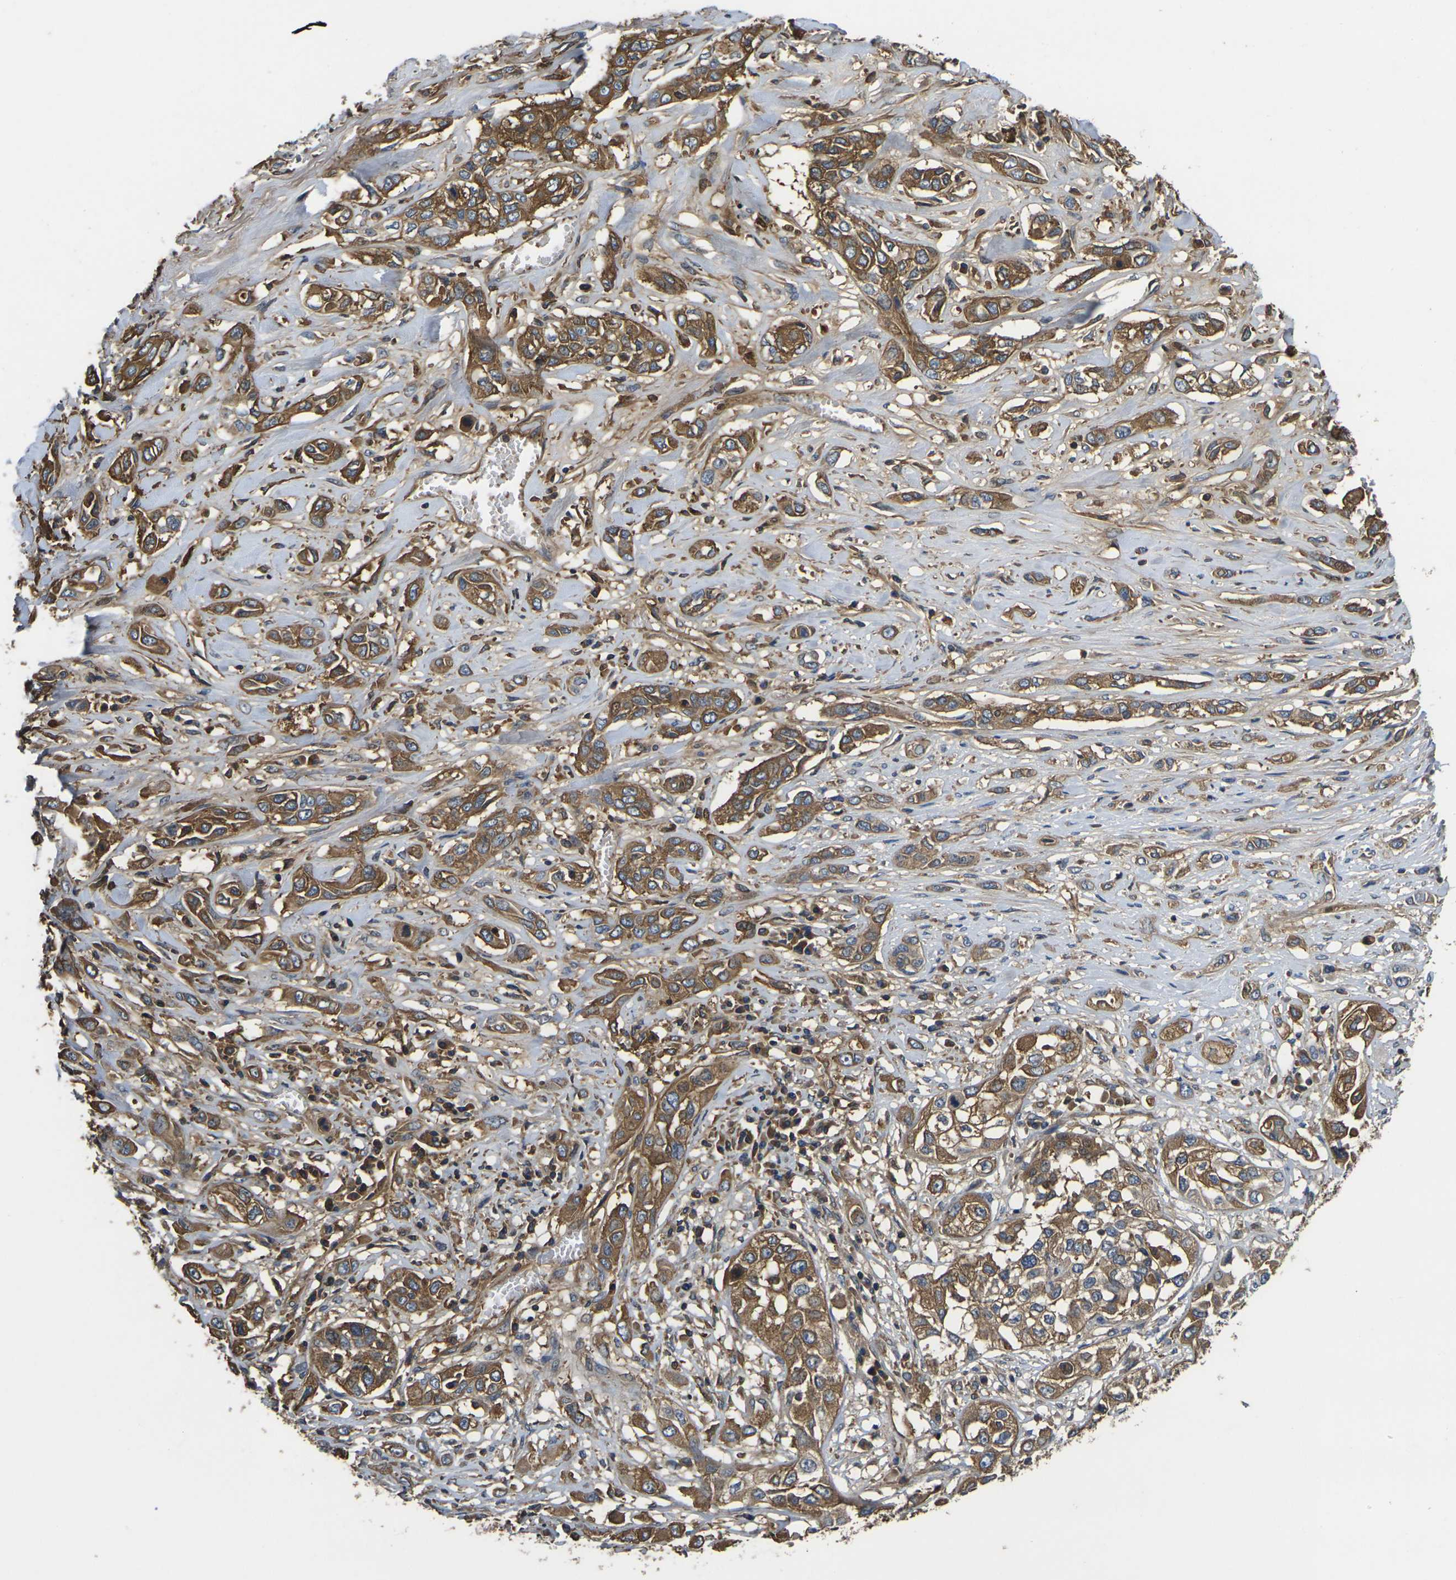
{"staining": {"intensity": "moderate", "quantity": ">75%", "location": "cytoplasmic/membranous"}, "tissue": "lung cancer", "cell_type": "Tumor cells", "image_type": "cancer", "snomed": [{"axis": "morphology", "description": "Squamous cell carcinoma, NOS"}, {"axis": "topography", "description": "Lung"}], "caption": "High-magnification brightfield microscopy of lung cancer (squamous cell carcinoma) stained with DAB (3,3'-diaminobenzidine) (brown) and counterstained with hematoxylin (blue). tumor cells exhibit moderate cytoplasmic/membranous expression is appreciated in approximately>75% of cells.", "gene": "HSPG2", "patient": {"sex": "male", "age": 71}}